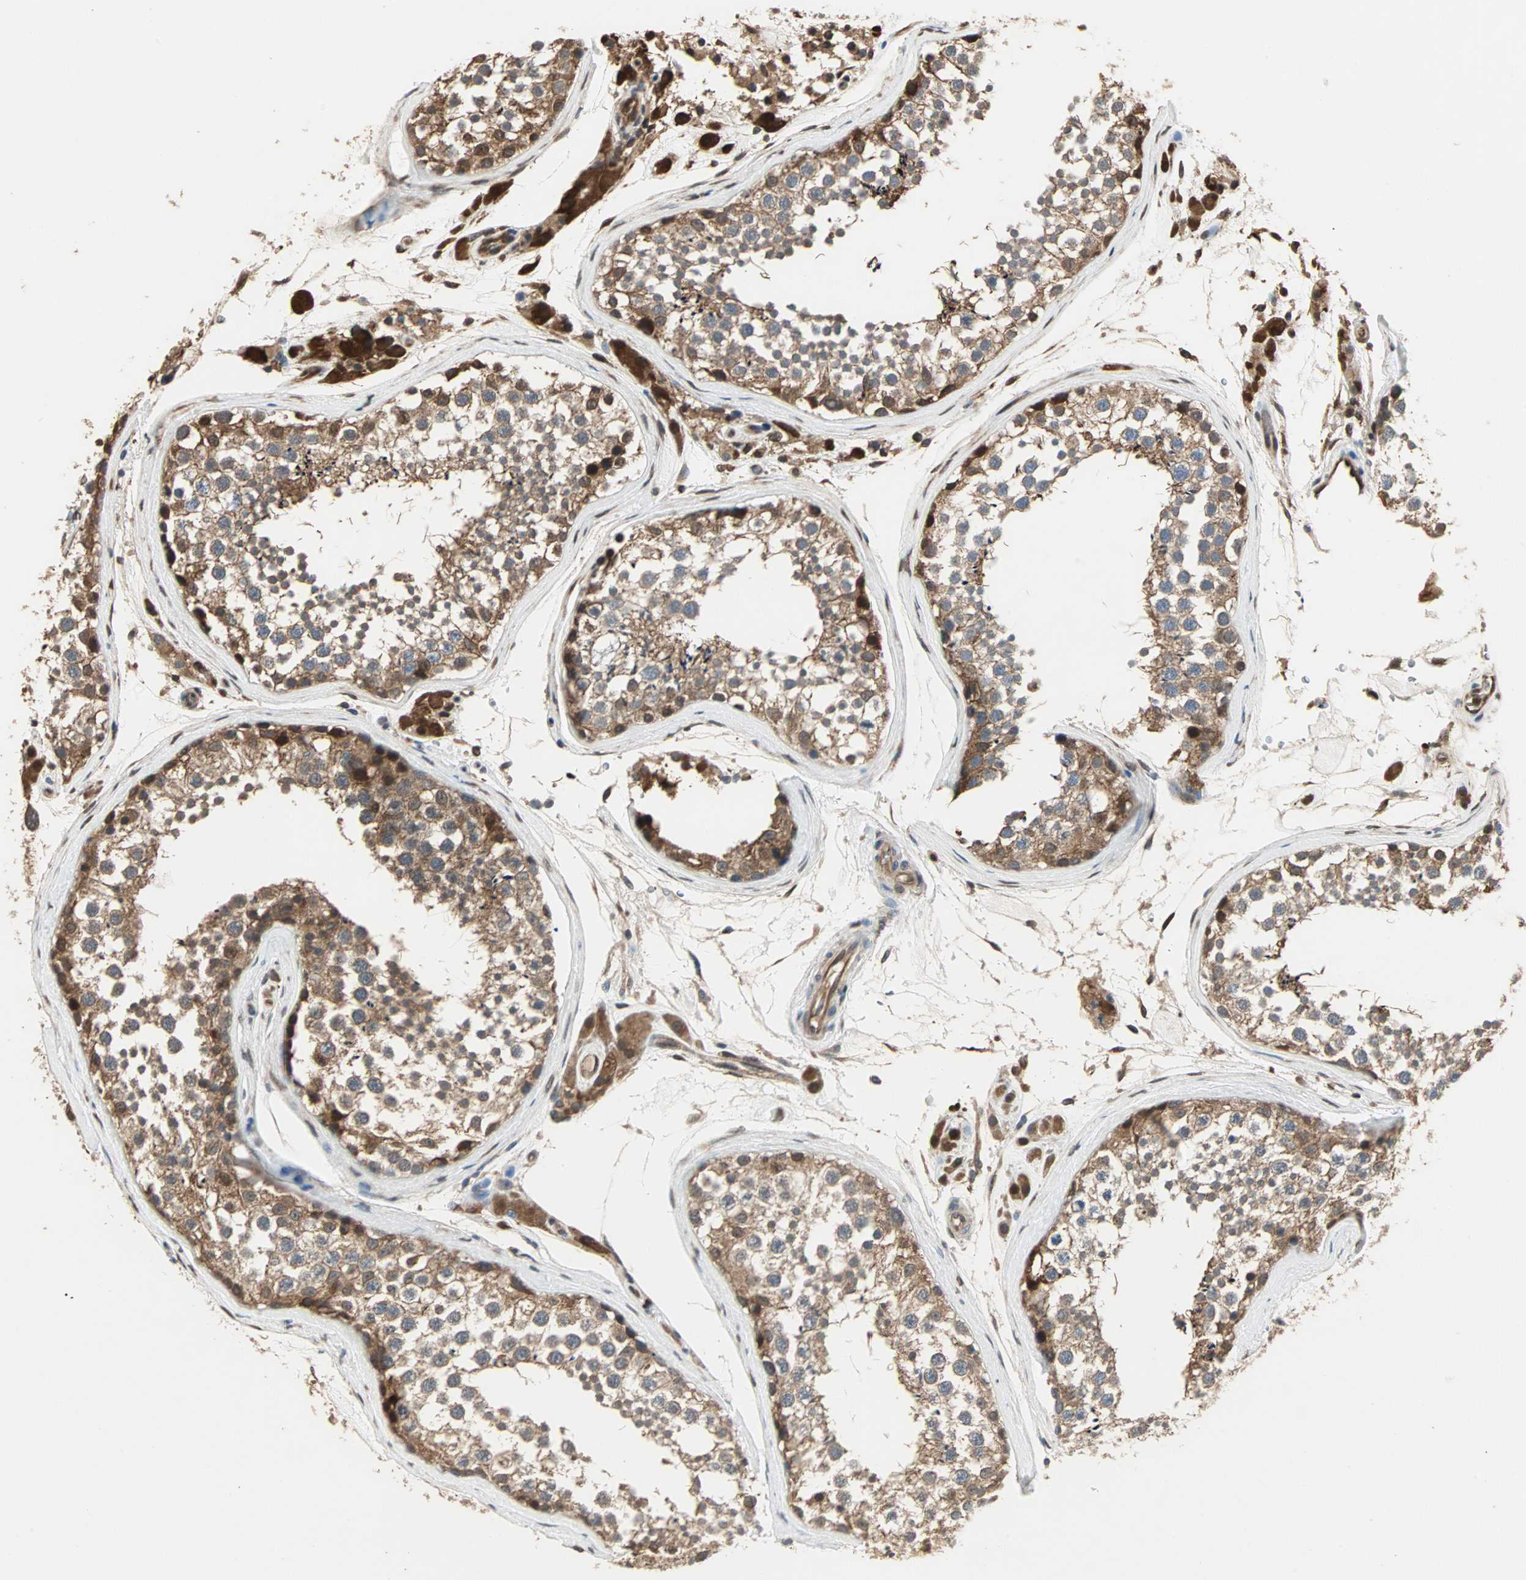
{"staining": {"intensity": "moderate", "quantity": ">75%", "location": "cytoplasmic/membranous"}, "tissue": "testis", "cell_type": "Cells in seminiferous ducts", "image_type": "normal", "snomed": [{"axis": "morphology", "description": "Normal tissue, NOS"}, {"axis": "topography", "description": "Testis"}], "caption": "Immunohistochemical staining of benign testis reveals moderate cytoplasmic/membranous protein staining in approximately >75% of cells in seminiferous ducts.", "gene": "DRG2", "patient": {"sex": "male", "age": 46}}